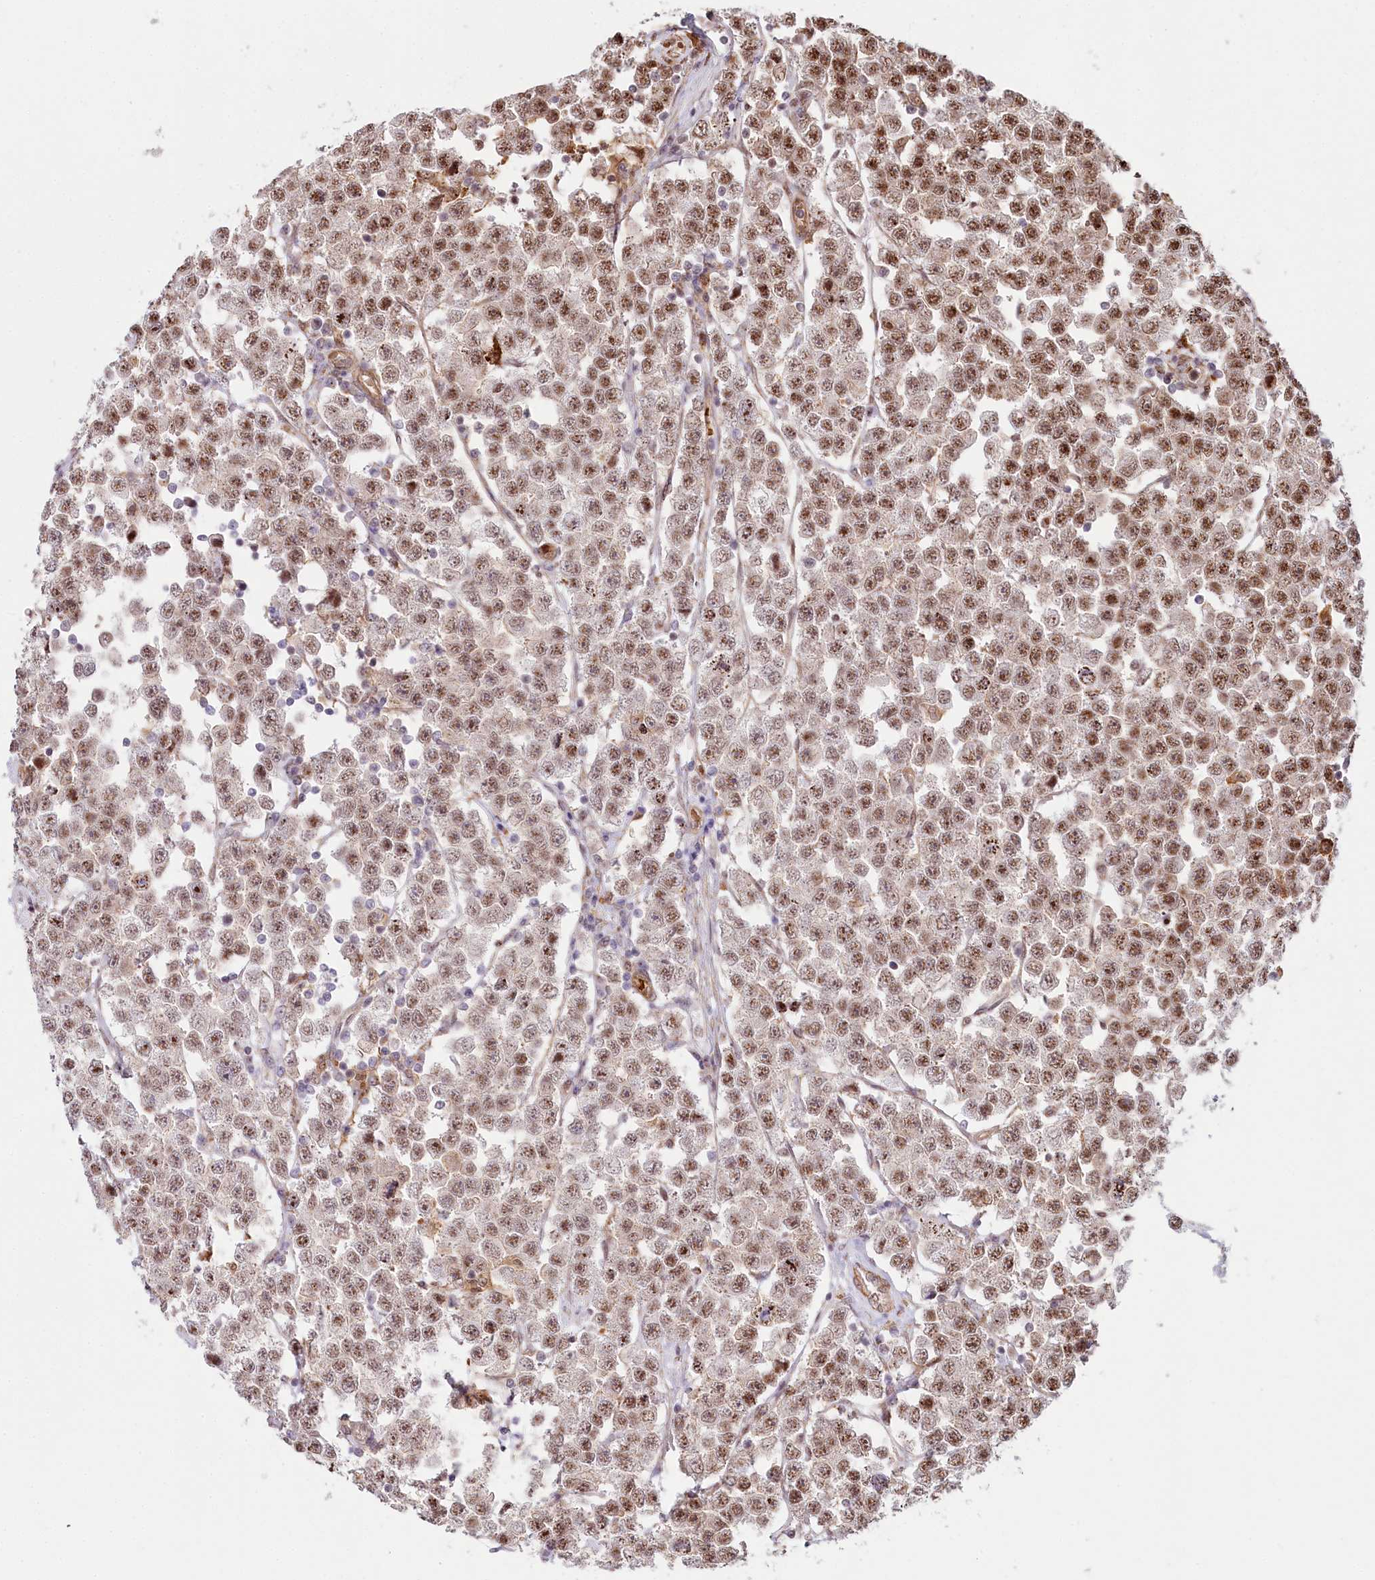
{"staining": {"intensity": "moderate", "quantity": ">75%", "location": "nuclear"}, "tissue": "testis cancer", "cell_type": "Tumor cells", "image_type": "cancer", "snomed": [{"axis": "morphology", "description": "Seminoma, NOS"}, {"axis": "topography", "description": "Testis"}], "caption": "This is a micrograph of immunohistochemistry staining of testis cancer (seminoma), which shows moderate staining in the nuclear of tumor cells.", "gene": "TUBGCP2", "patient": {"sex": "male", "age": 28}}